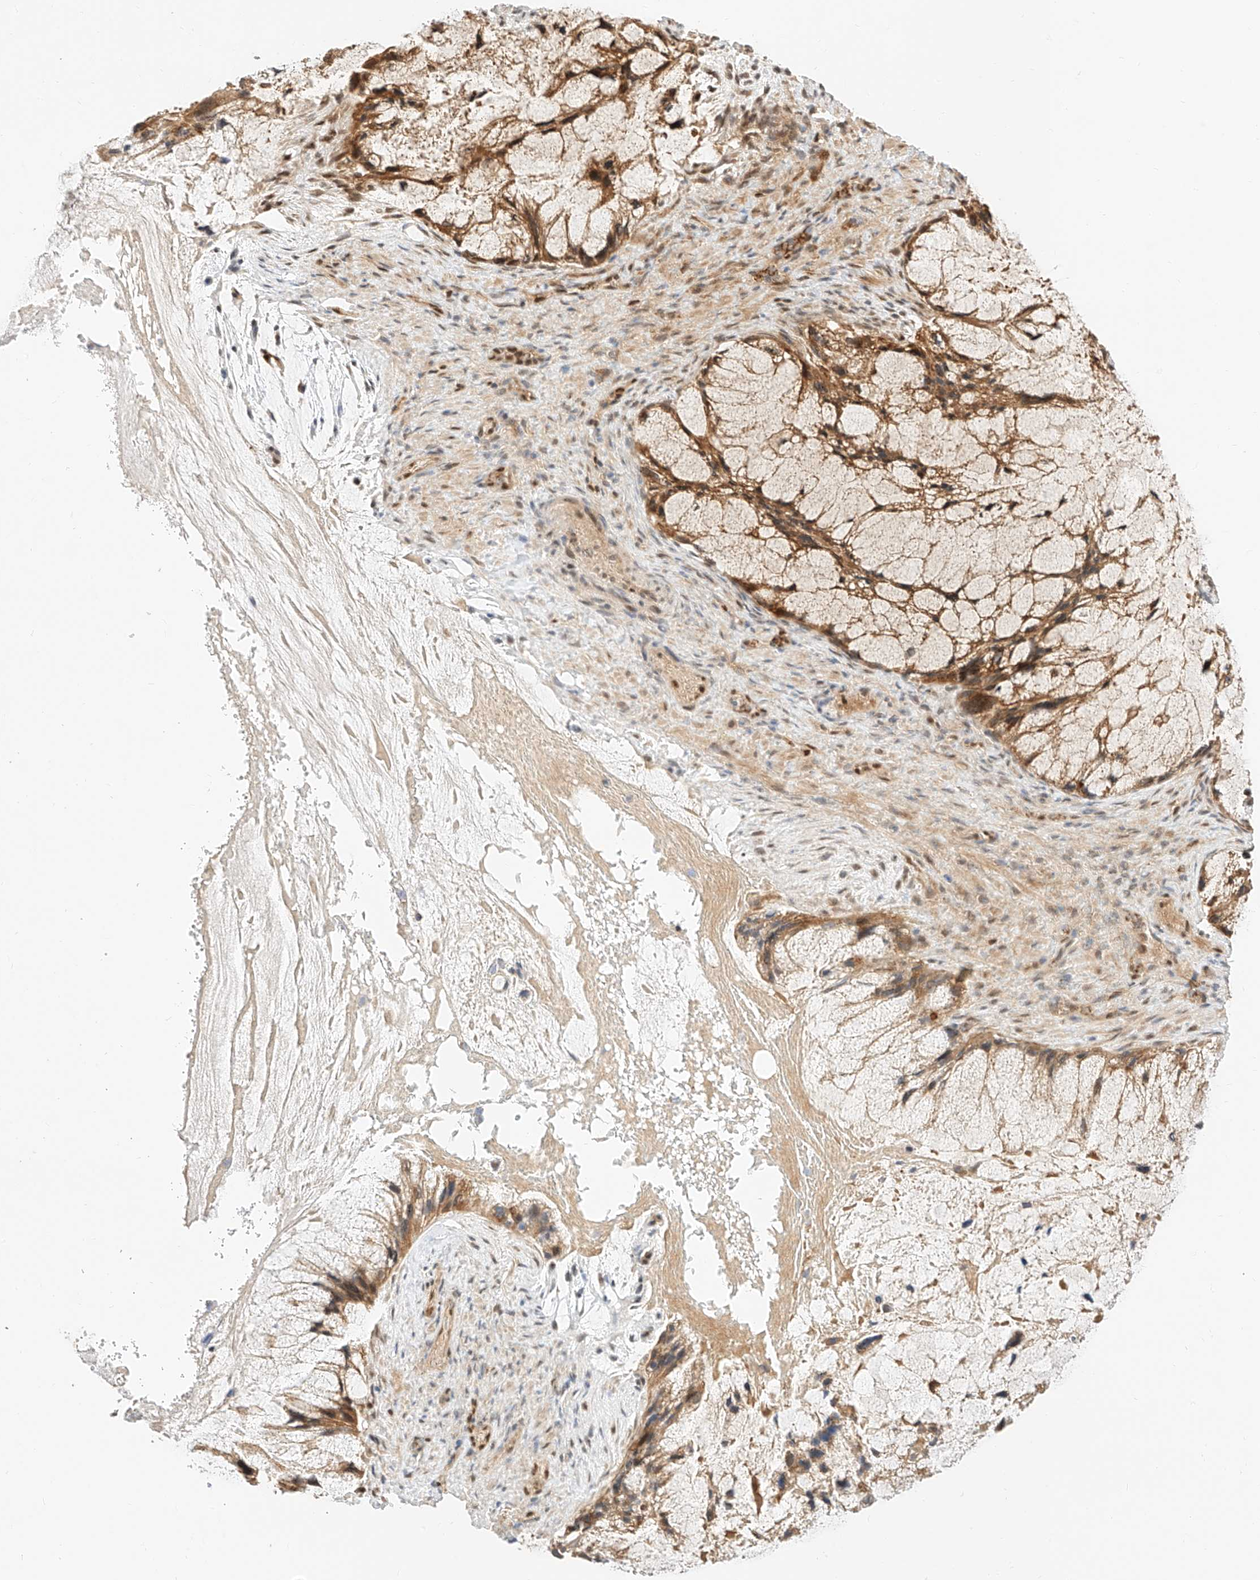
{"staining": {"intensity": "moderate", "quantity": ">75%", "location": "cytoplasmic/membranous"}, "tissue": "ovarian cancer", "cell_type": "Tumor cells", "image_type": "cancer", "snomed": [{"axis": "morphology", "description": "Cystadenocarcinoma, mucinous, NOS"}, {"axis": "topography", "description": "Ovary"}], "caption": "Ovarian cancer (mucinous cystadenocarcinoma) was stained to show a protein in brown. There is medium levels of moderate cytoplasmic/membranous expression in approximately >75% of tumor cells. (DAB IHC with brightfield microscopy, high magnification).", "gene": "EIF4H", "patient": {"sex": "female", "age": 37}}